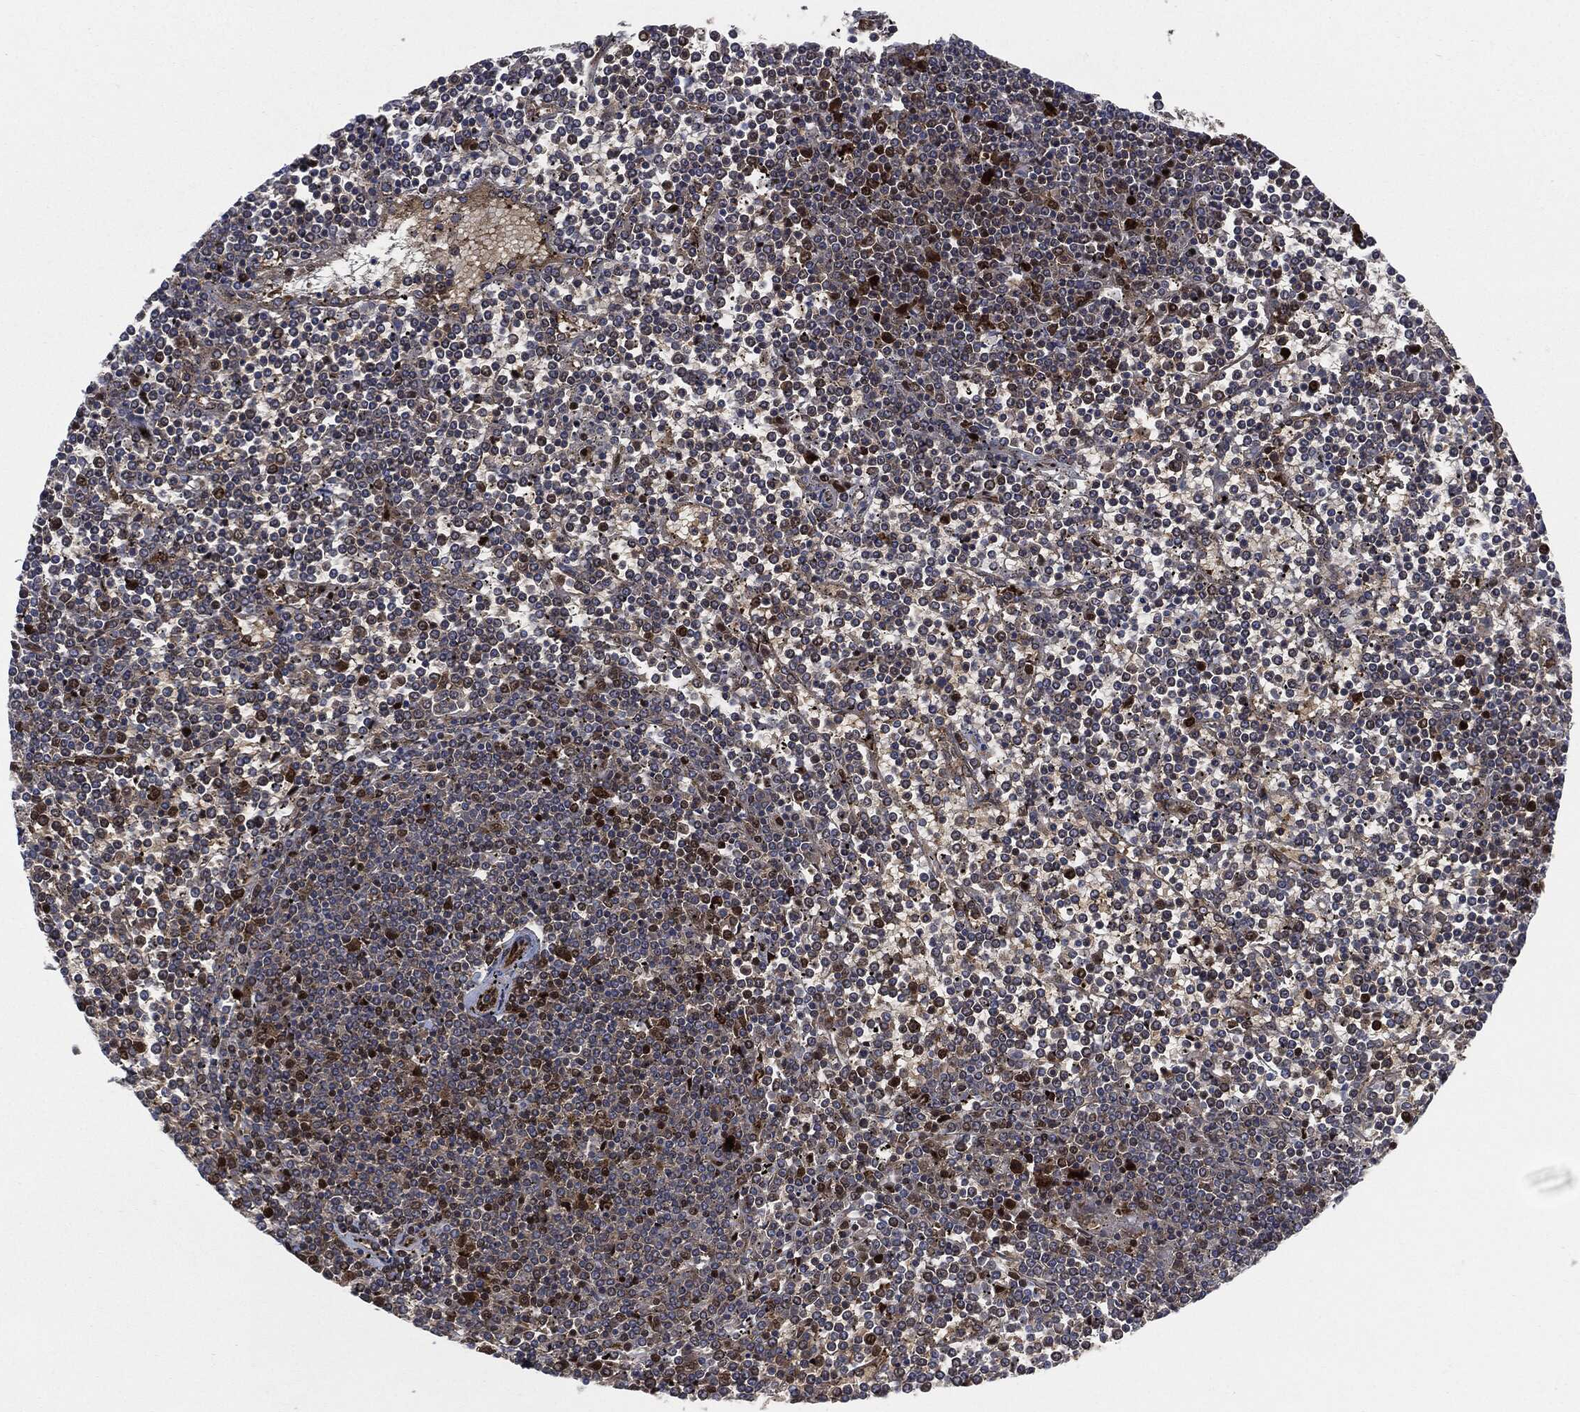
{"staining": {"intensity": "strong", "quantity": "<25%", "location": "cytoplasmic/membranous,nuclear"}, "tissue": "lymphoma", "cell_type": "Tumor cells", "image_type": "cancer", "snomed": [{"axis": "morphology", "description": "Malignant lymphoma, non-Hodgkin's type, Low grade"}, {"axis": "topography", "description": "Spleen"}], "caption": "The micrograph reveals a brown stain indicating the presence of a protein in the cytoplasmic/membranous and nuclear of tumor cells in lymphoma. (DAB (3,3'-diaminobenzidine) IHC with brightfield microscopy, high magnification).", "gene": "DCTN1", "patient": {"sex": "female", "age": 19}}